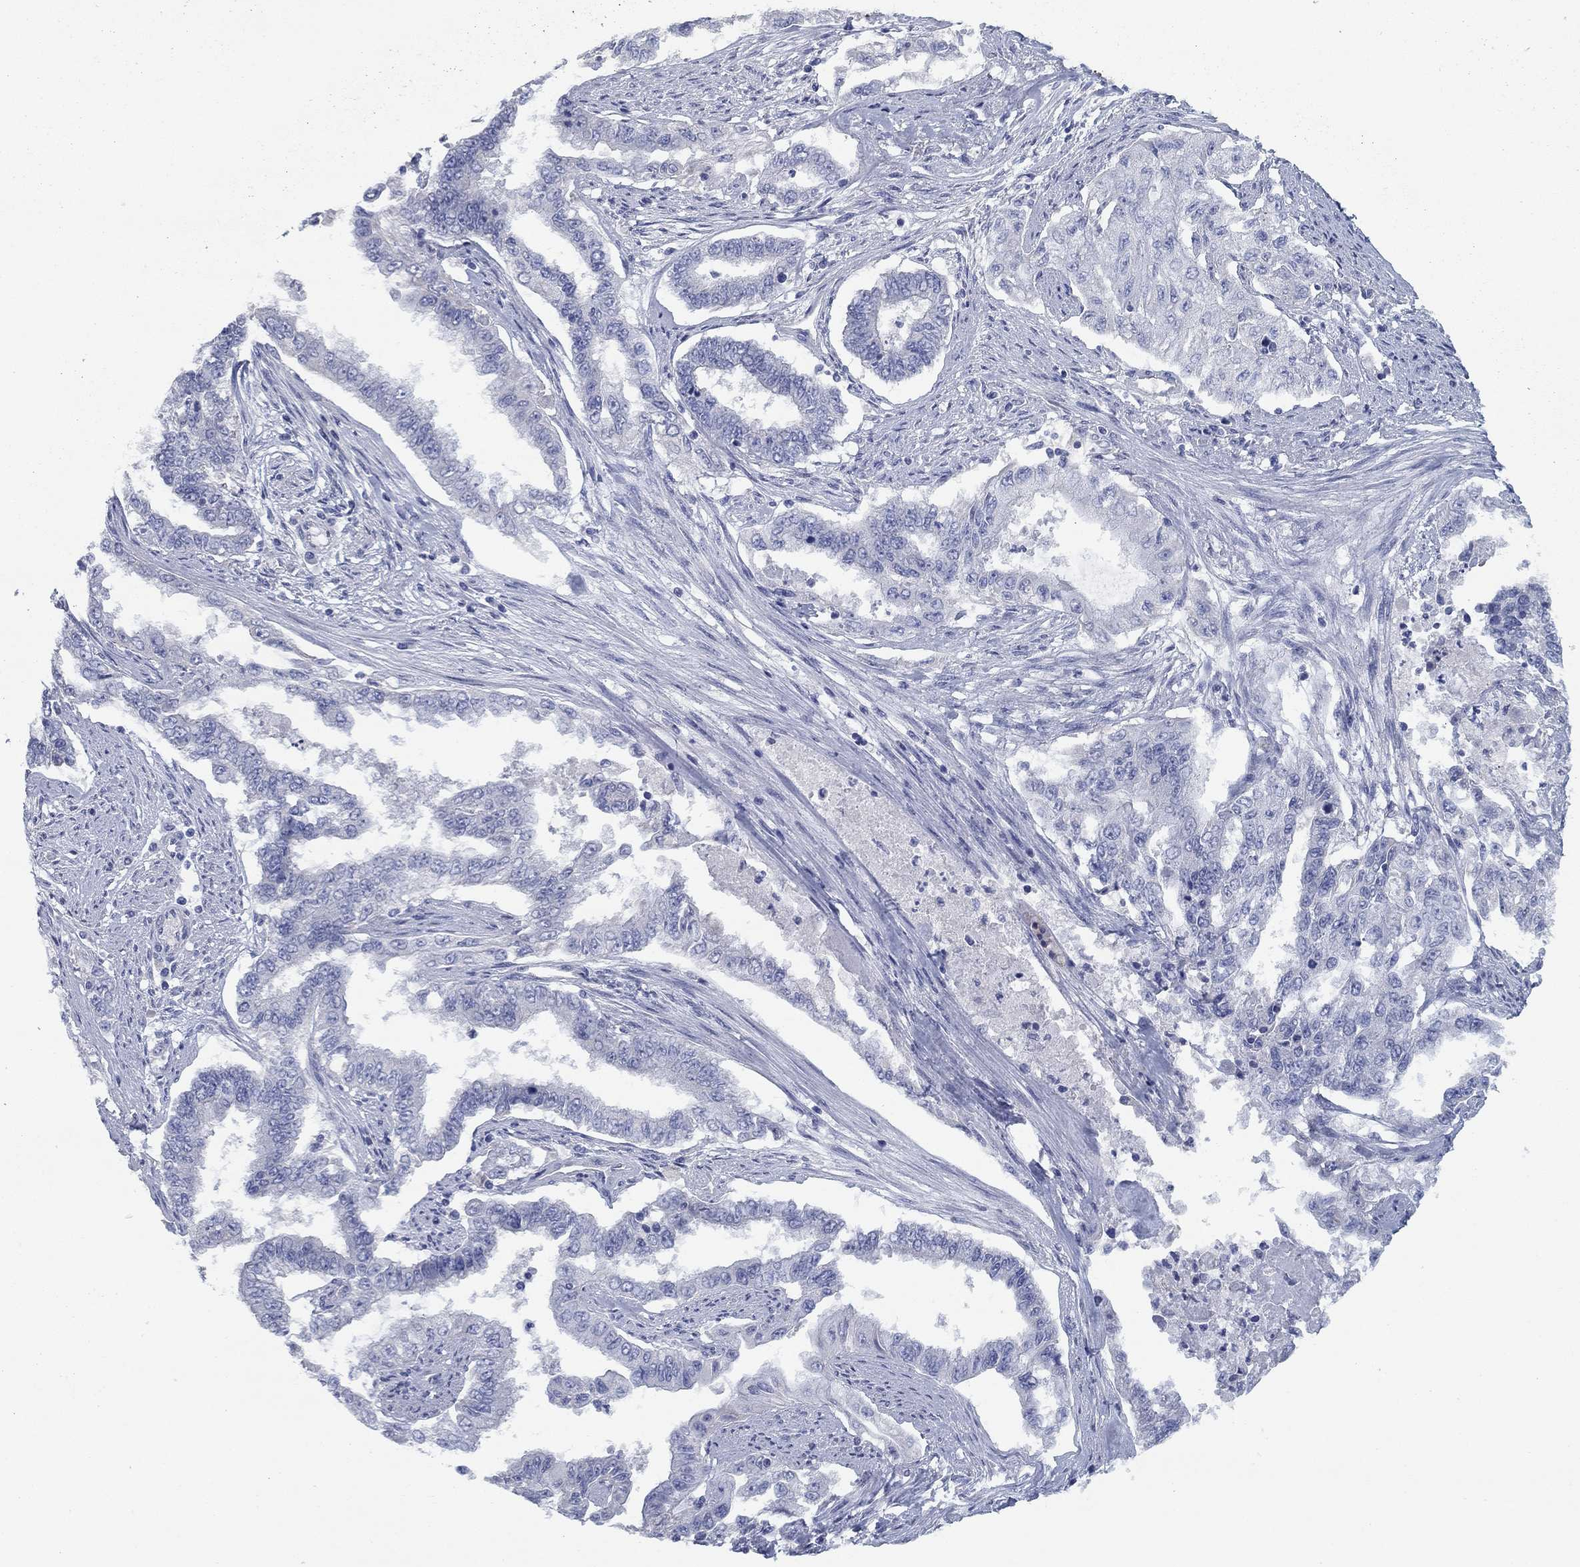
{"staining": {"intensity": "negative", "quantity": "none", "location": "none"}, "tissue": "endometrial cancer", "cell_type": "Tumor cells", "image_type": "cancer", "snomed": [{"axis": "morphology", "description": "Adenocarcinoma, NOS"}, {"axis": "topography", "description": "Uterus"}], "caption": "Endometrial cancer was stained to show a protein in brown. There is no significant expression in tumor cells.", "gene": "APOC3", "patient": {"sex": "female", "age": 59}}